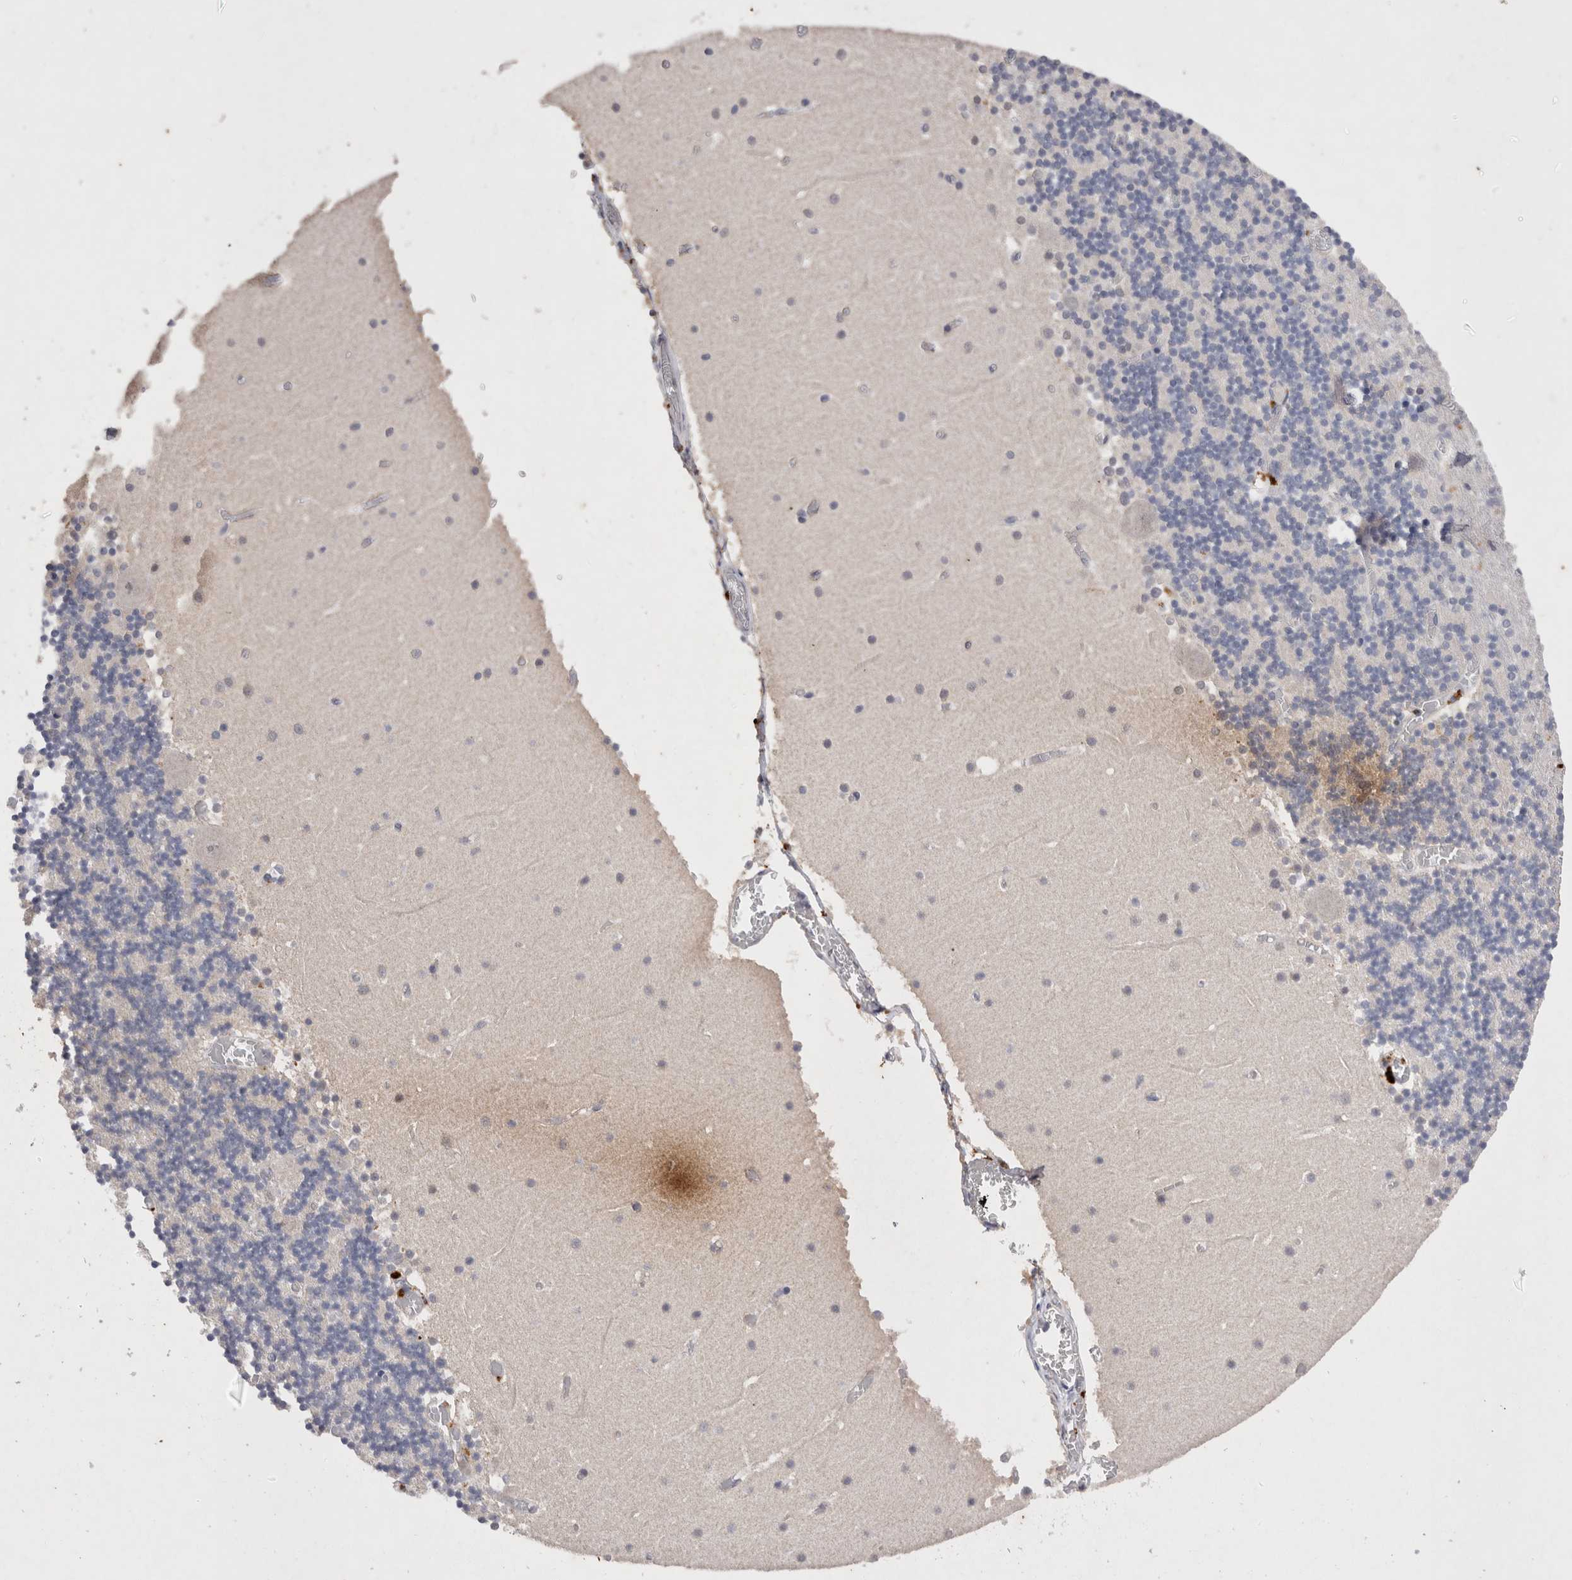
{"staining": {"intensity": "negative", "quantity": "none", "location": "none"}, "tissue": "cerebellum", "cell_type": "Cells in granular layer", "image_type": "normal", "snomed": [{"axis": "morphology", "description": "Normal tissue, NOS"}, {"axis": "topography", "description": "Cerebellum"}], "caption": "IHC of normal cerebellum reveals no positivity in cells in granular layer.", "gene": "RASSF3", "patient": {"sex": "female", "age": 28}}